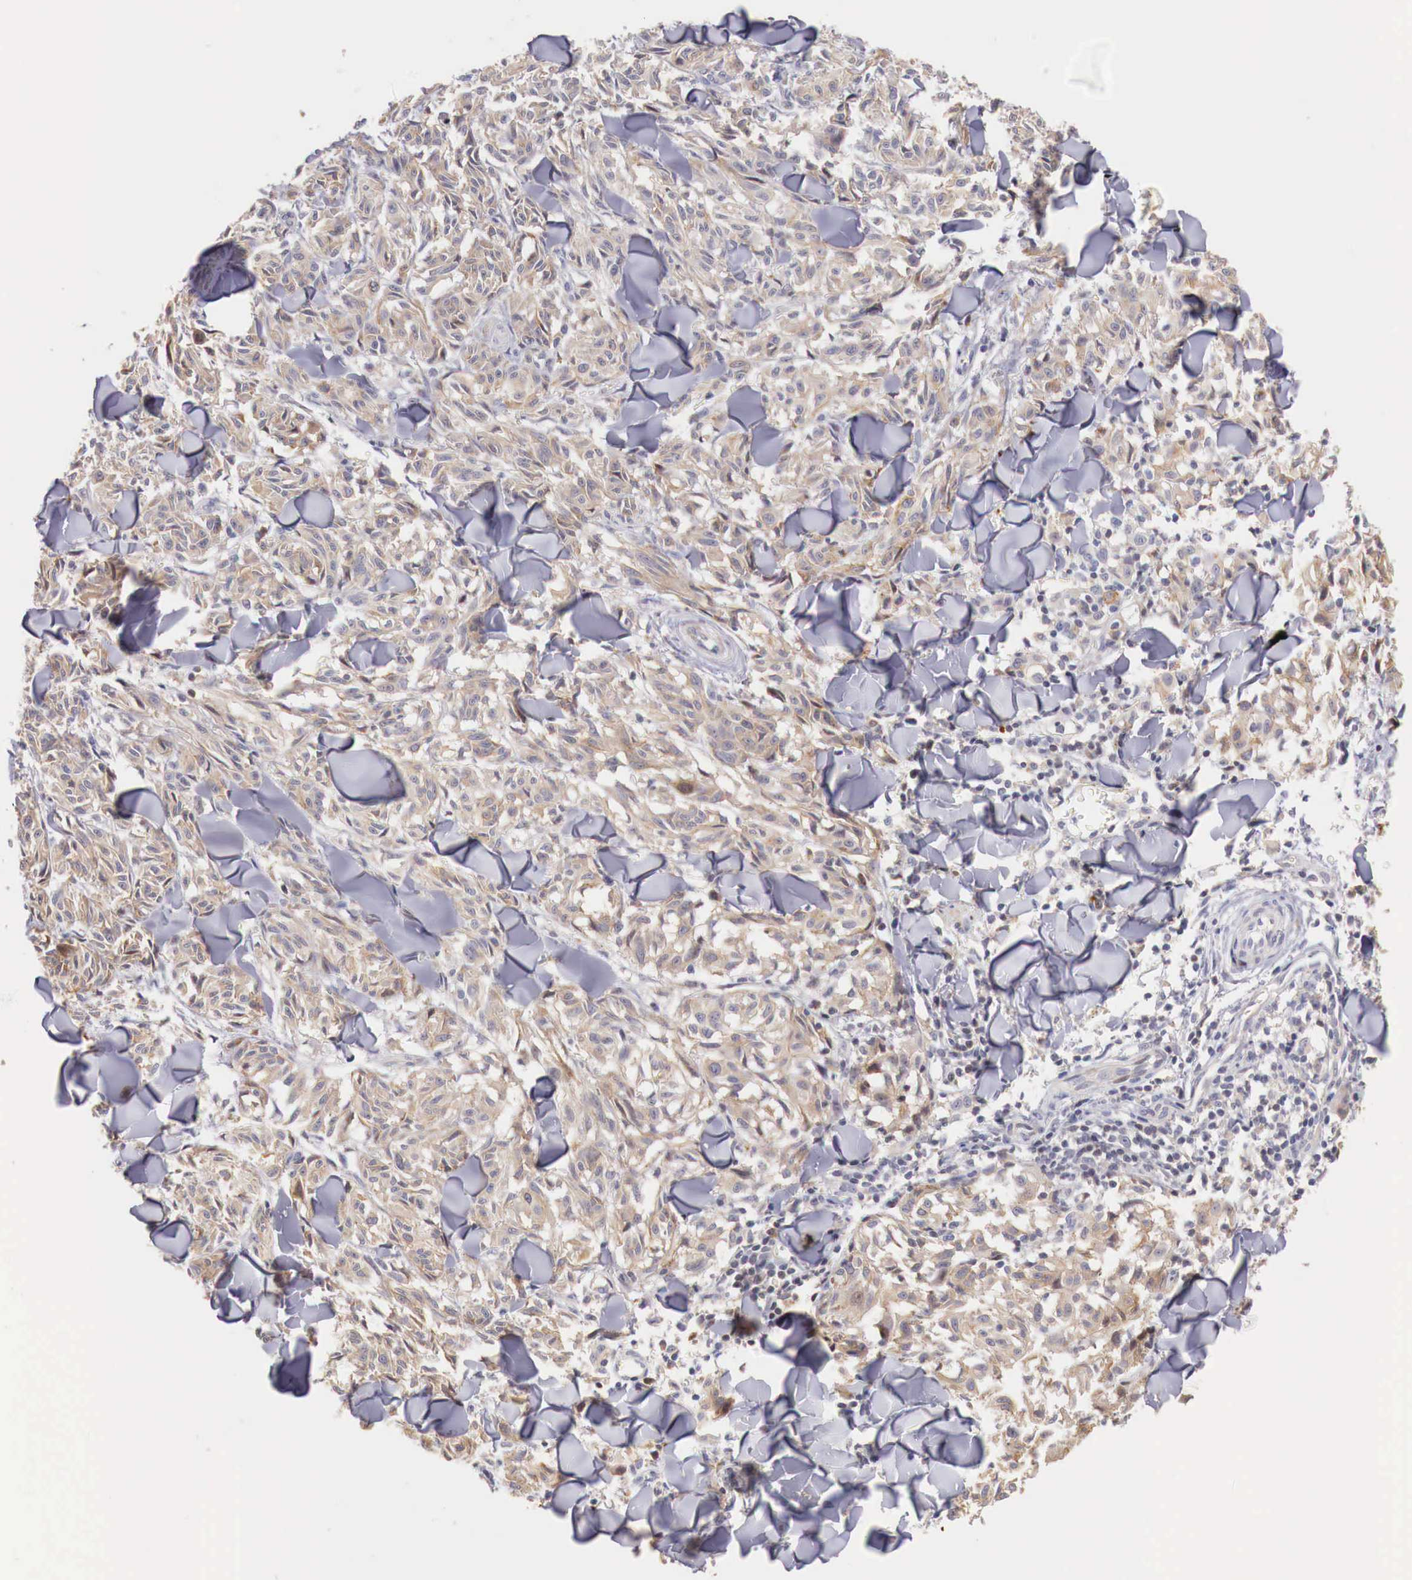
{"staining": {"intensity": "moderate", "quantity": "25%-75%", "location": "cytoplasmic/membranous"}, "tissue": "melanoma", "cell_type": "Tumor cells", "image_type": "cancer", "snomed": [{"axis": "morphology", "description": "Malignant melanoma, NOS"}, {"axis": "topography", "description": "Skin"}], "caption": "Immunohistochemistry (IHC) micrograph of melanoma stained for a protein (brown), which displays medium levels of moderate cytoplasmic/membranous expression in approximately 25%-75% of tumor cells.", "gene": "CLCN5", "patient": {"sex": "male", "age": 54}}